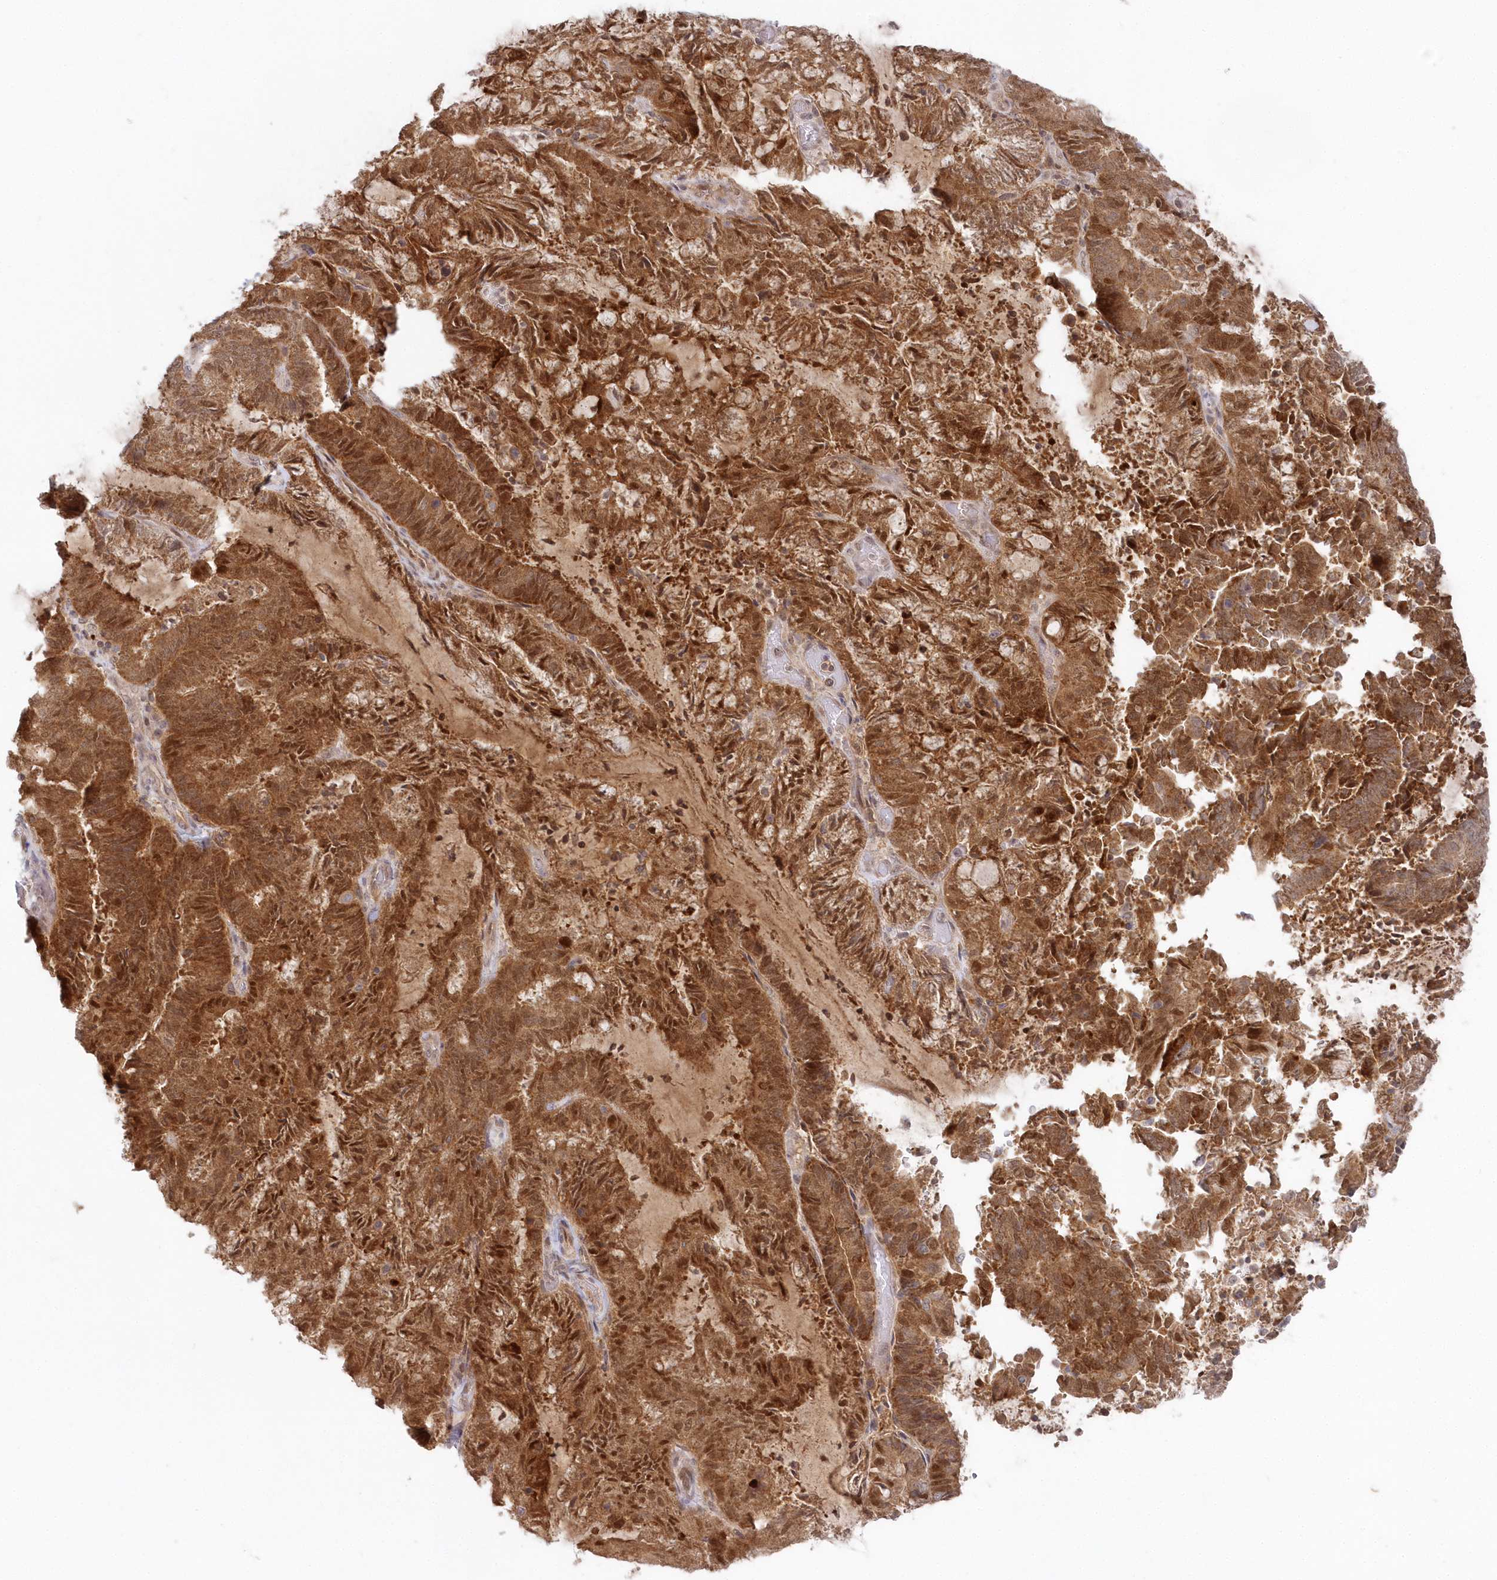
{"staining": {"intensity": "moderate", "quantity": ">75%", "location": "cytoplasmic/membranous,nuclear"}, "tissue": "endometrial cancer", "cell_type": "Tumor cells", "image_type": "cancer", "snomed": [{"axis": "morphology", "description": "Adenocarcinoma, NOS"}, {"axis": "topography", "description": "Endometrium"}], "caption": "The immunohistochemical stain labels moderate cytoplasmic/membranous and nuclear staining in tumor cells of endometrial adenocarcinoma tissue. Using DAB (3,3'-diaminobenzidine) (brown) and hematoxylin (blue) stains, captured at high magnification using brightfield microscopy.", "gene": "ASCC1", "patient": {"sex": "female", "age": 80}}